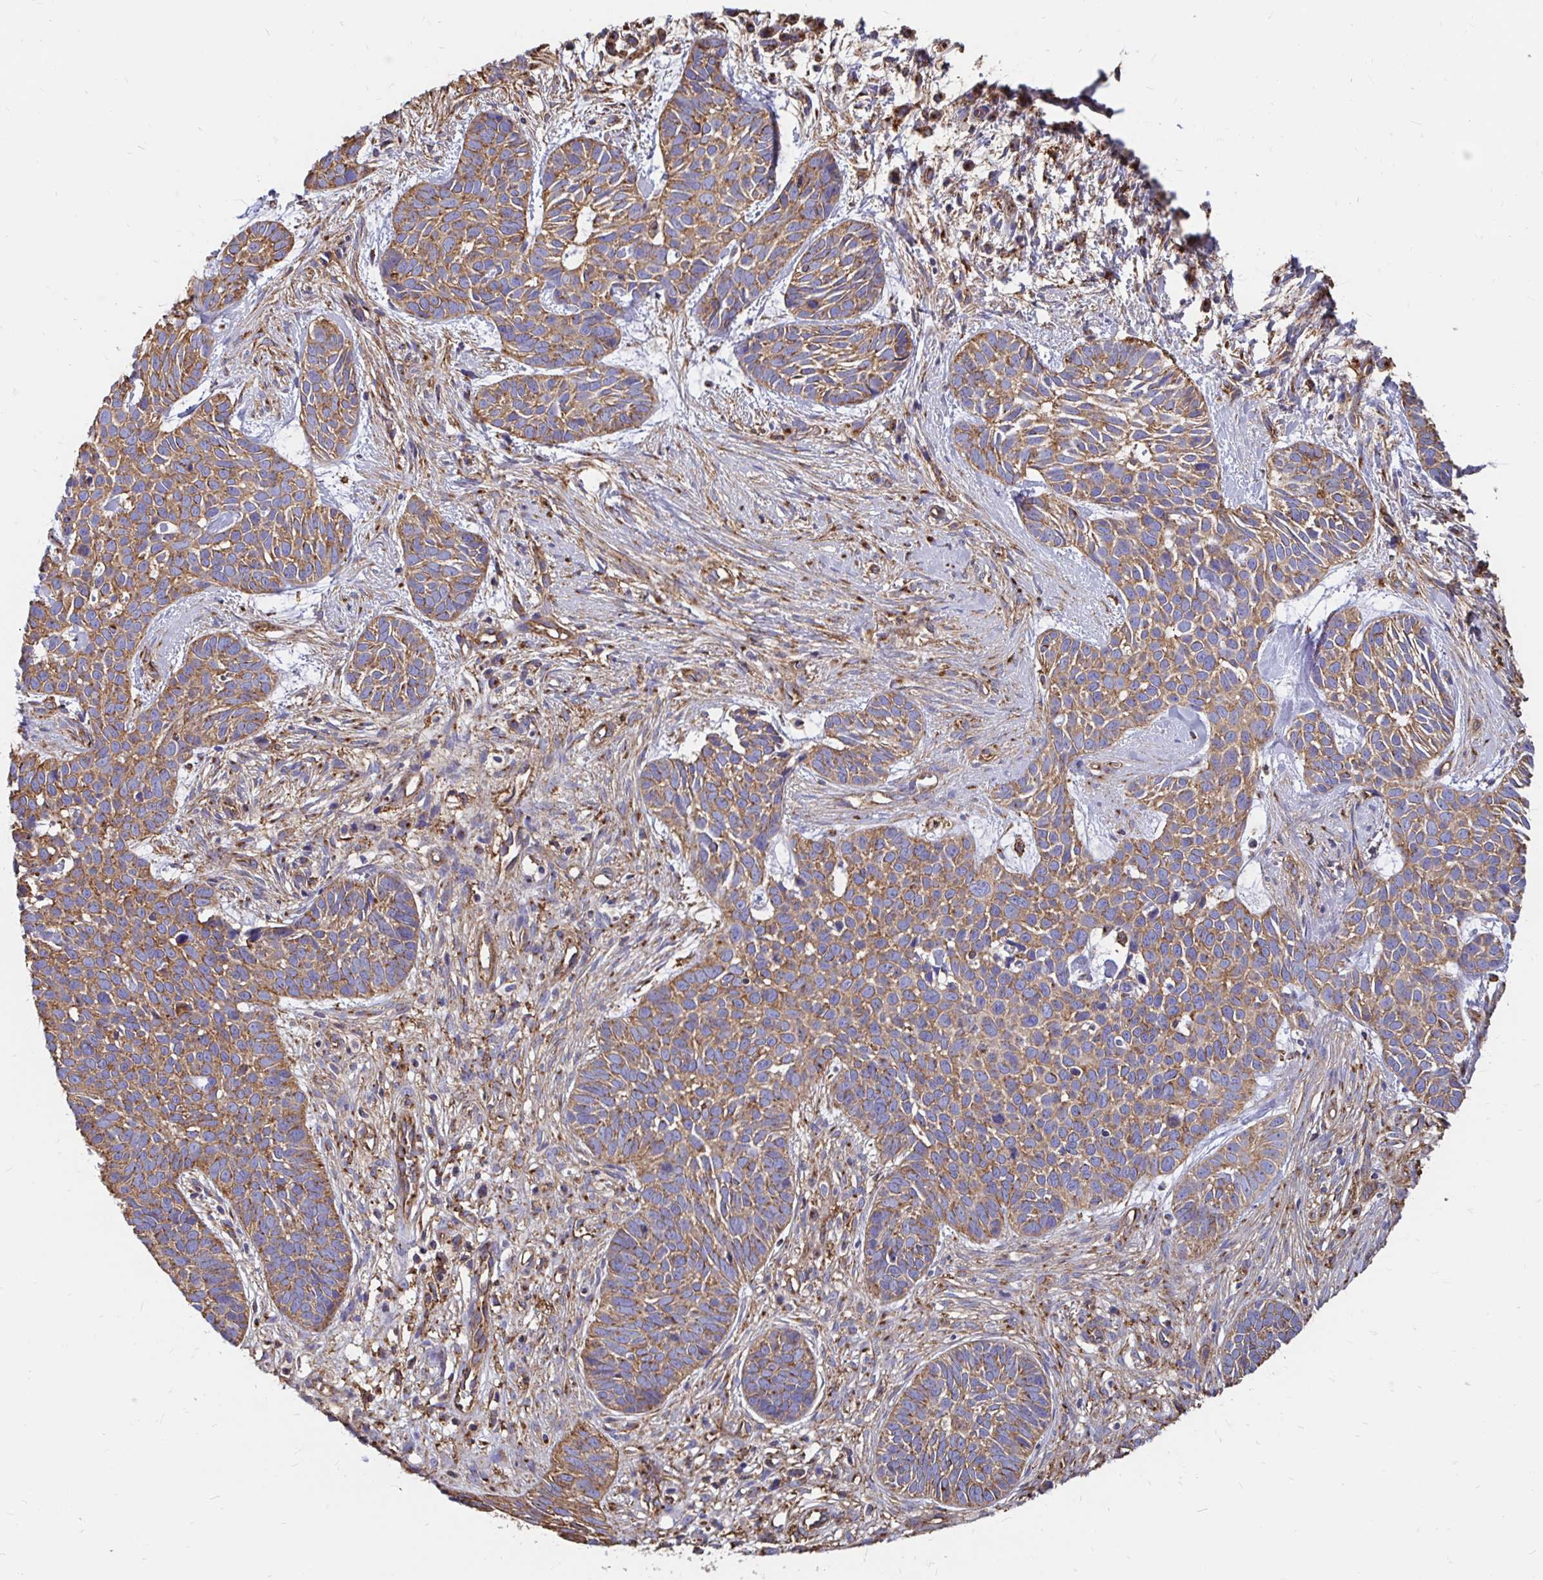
{"staining": {"intensity": "moderate", "quantity": ">75%", "location": "cytoplasmic/membranous"}, "tissue": "skin cancer", "cell_type": "Tumor cells", "image_type": "cancer", "snomed": [{"axis": "morphology", "description": "Basal cell carcinoma"}, {"axis": "topography", "description": "Skin"}], "caption": "Approximately >75% of tumor cells in human skin cancer reveal moderate cytoplasmic/membranous protein expression as visualized by brown immunohistochemical staining.", "gene": "CLTC", "patient": {"sex": "male", "age": 69}}